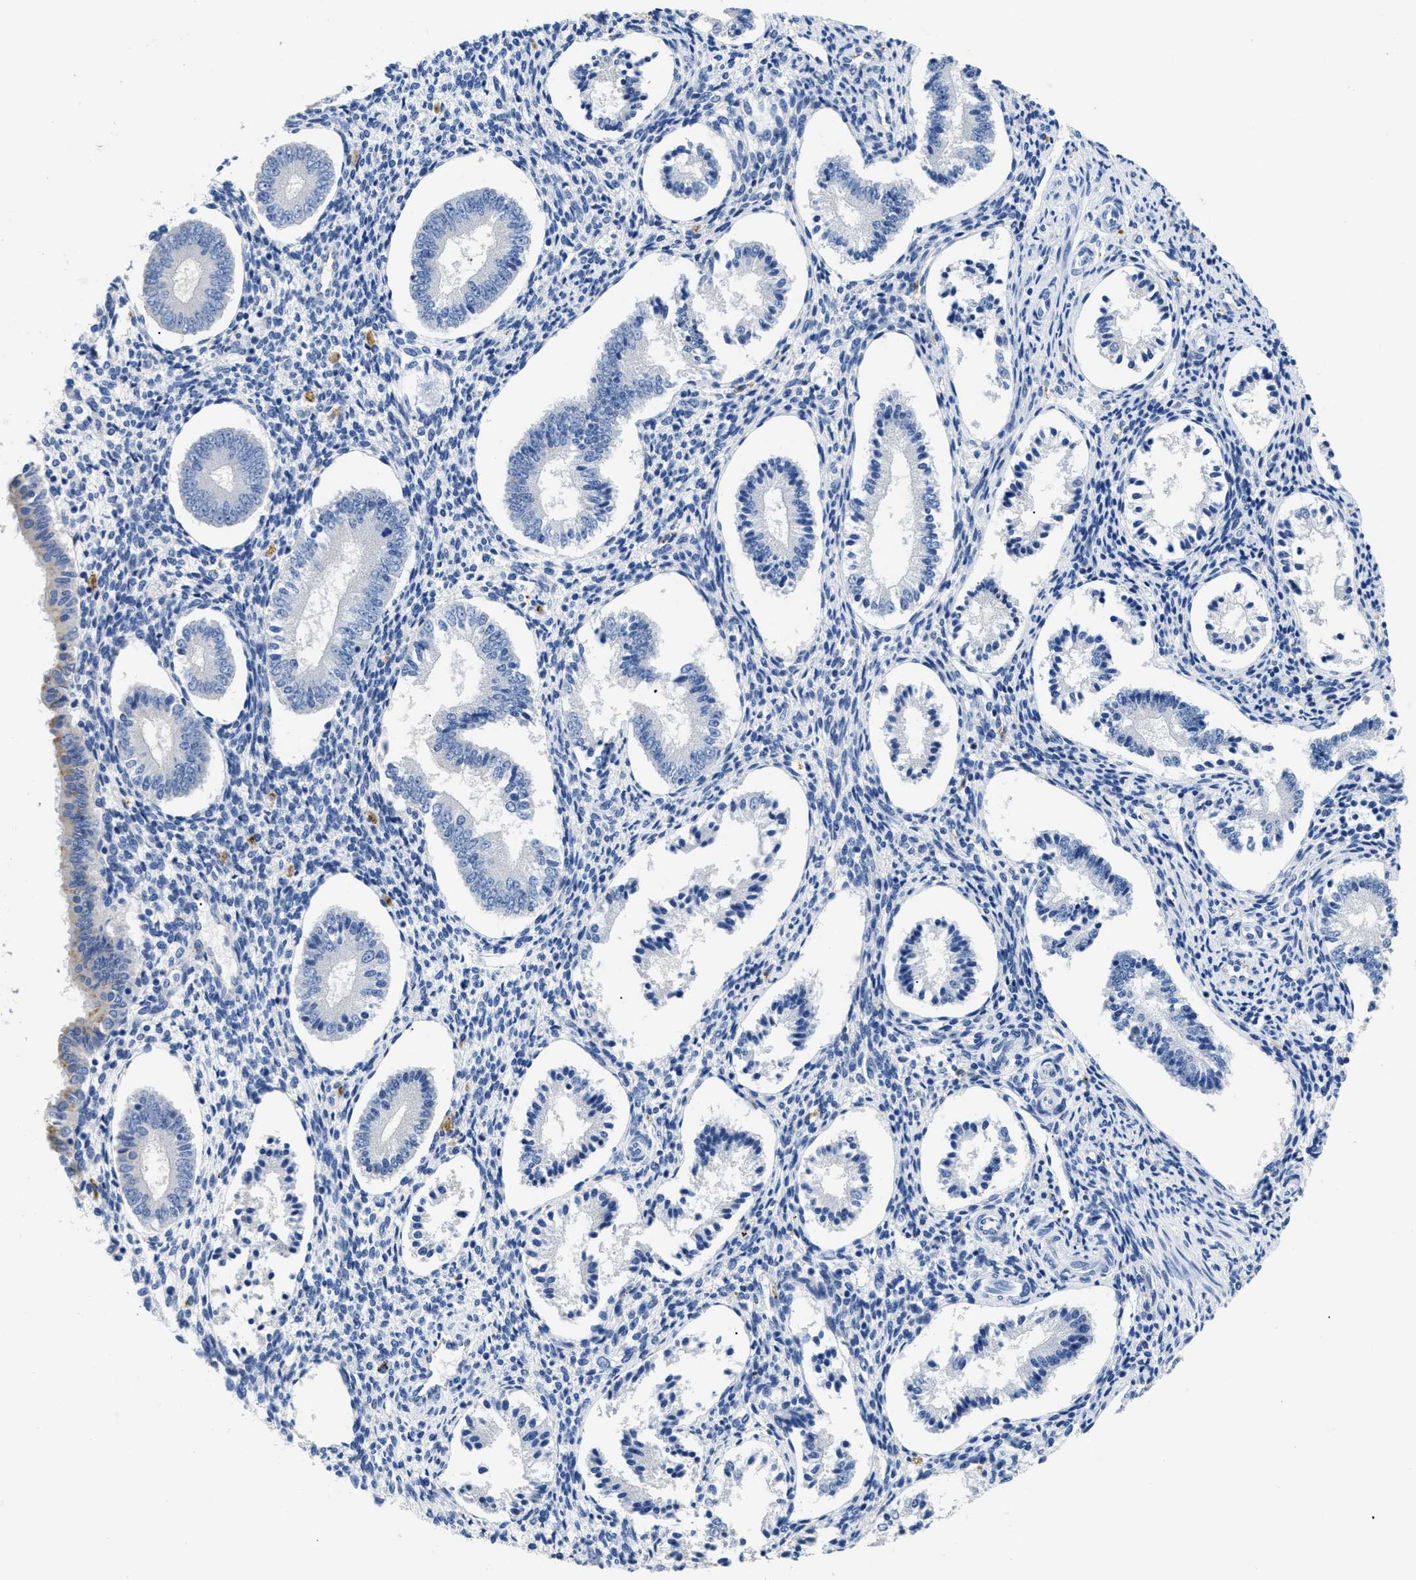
{"staining": {"intensity": "negative", "quantity": "none", "location": "none"}, "tissue": "endometrium", "cell_type": "Cells in endometrial stroma", "image_type": "normal", "snomed": [{"axis": "morphology", "description": "Normal tissue, NOS"}, {"axis": "topography", "description": "Endometrium"}], "caption": "IHC of normal endometrium shows no expression in cells in endometrial stroma. Brightfield microscopy of immunohistochemistry stained with DAB (3,3'-diaminobenzidine) (brown) and hematoxylin (blue), captured at high magnification.", "gene": "APOBEC2", "patient": {"sex": "female", "age": 42}}